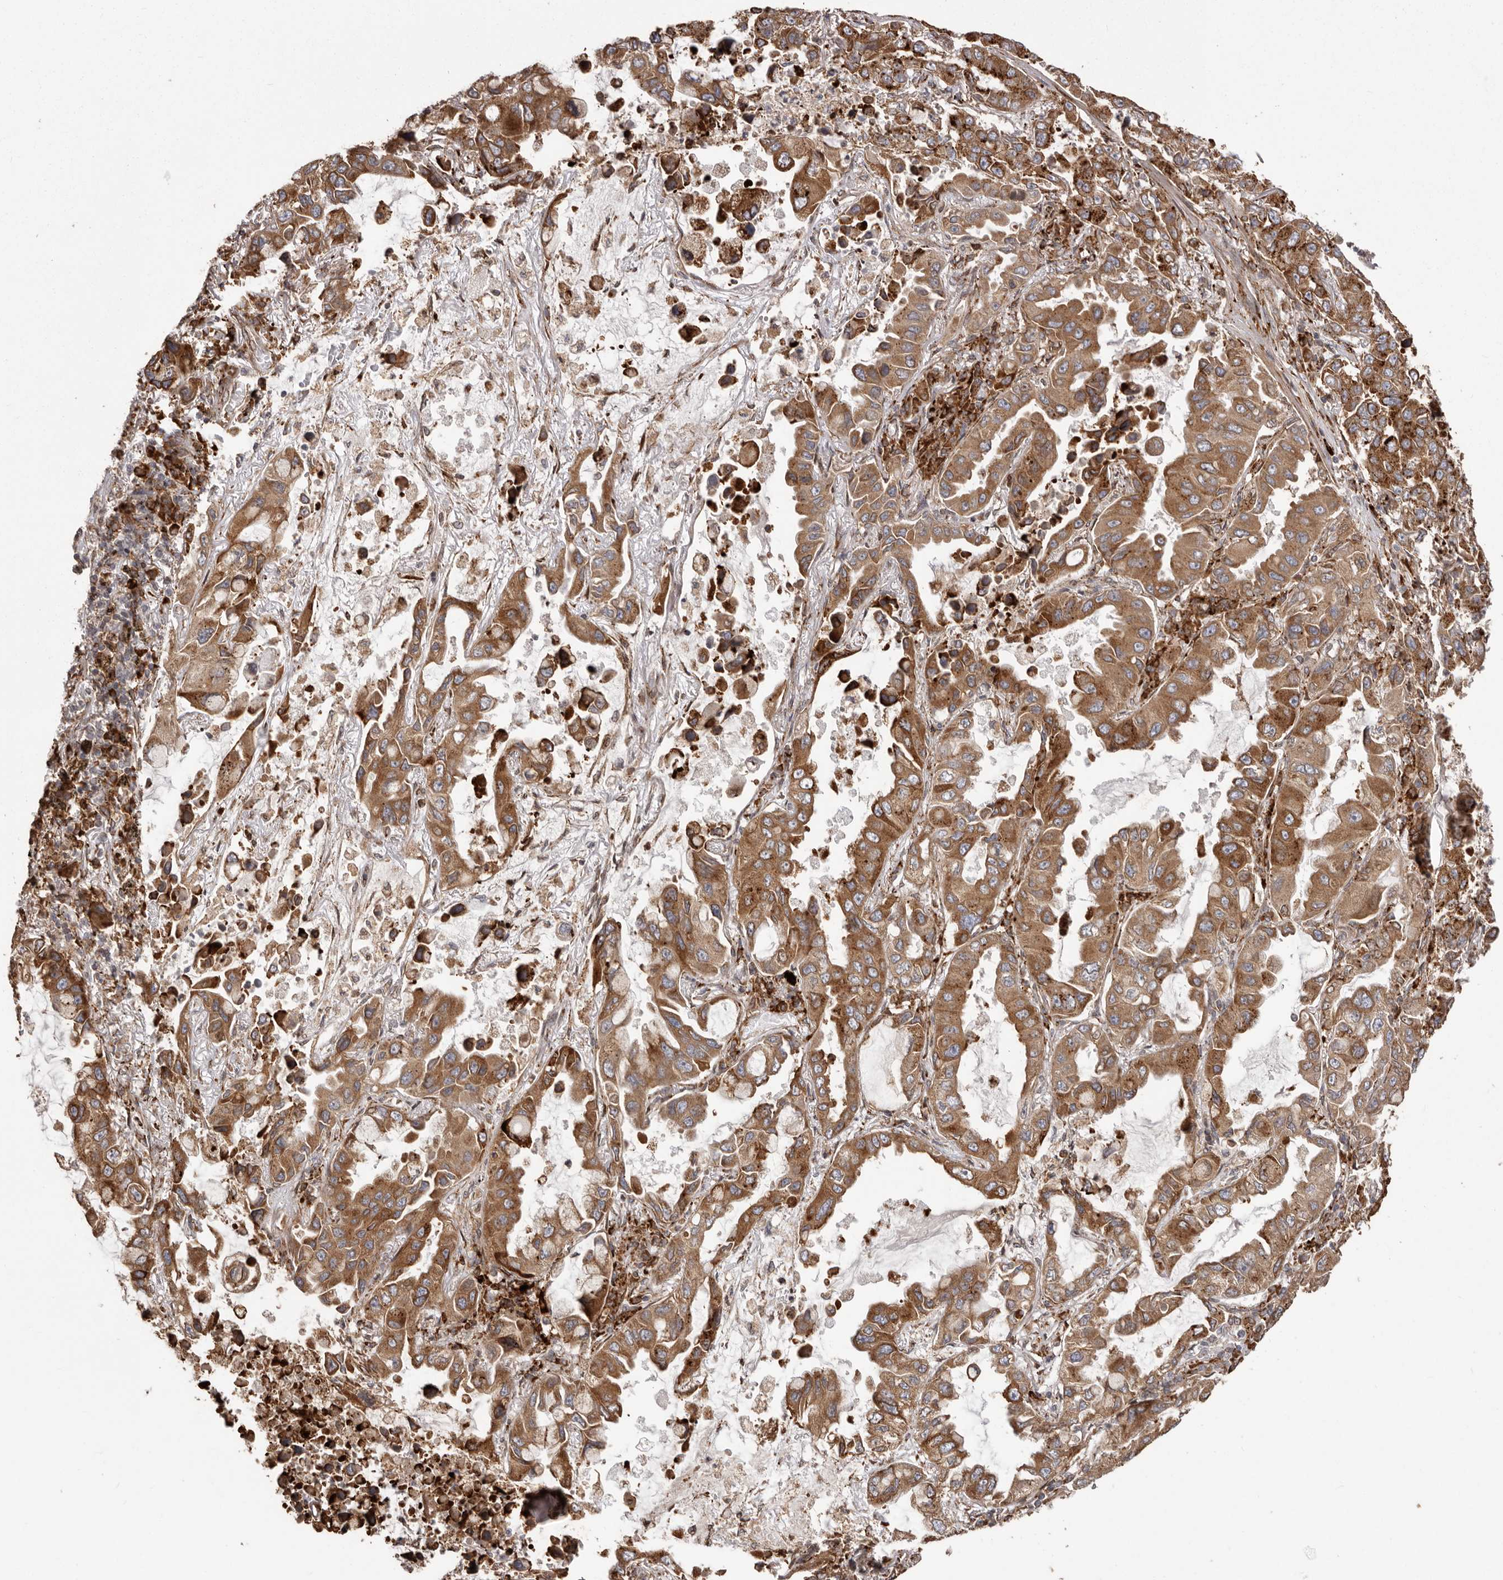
{"staining": {"intensity": "moderate", "quantity": ">75%", "location": "cytoplasmic/membranous"}, "tissue": "lung cancer", "cell_type": "Tumor cells", "image_type": "cancer", "snomed": [{"axis": "morphology", "description": "Adenocarcinoma, NOS"}, {"axis": "topography", "description": "Lung"}], "caption": "A micrograph of adenocarcinoma (lung) stained for a protein exhibits moderate cytoplasmic/membranous brown staining in tumor cells.", "gene": "NUP43", "patient": {"sex": "male", "age": 64}}